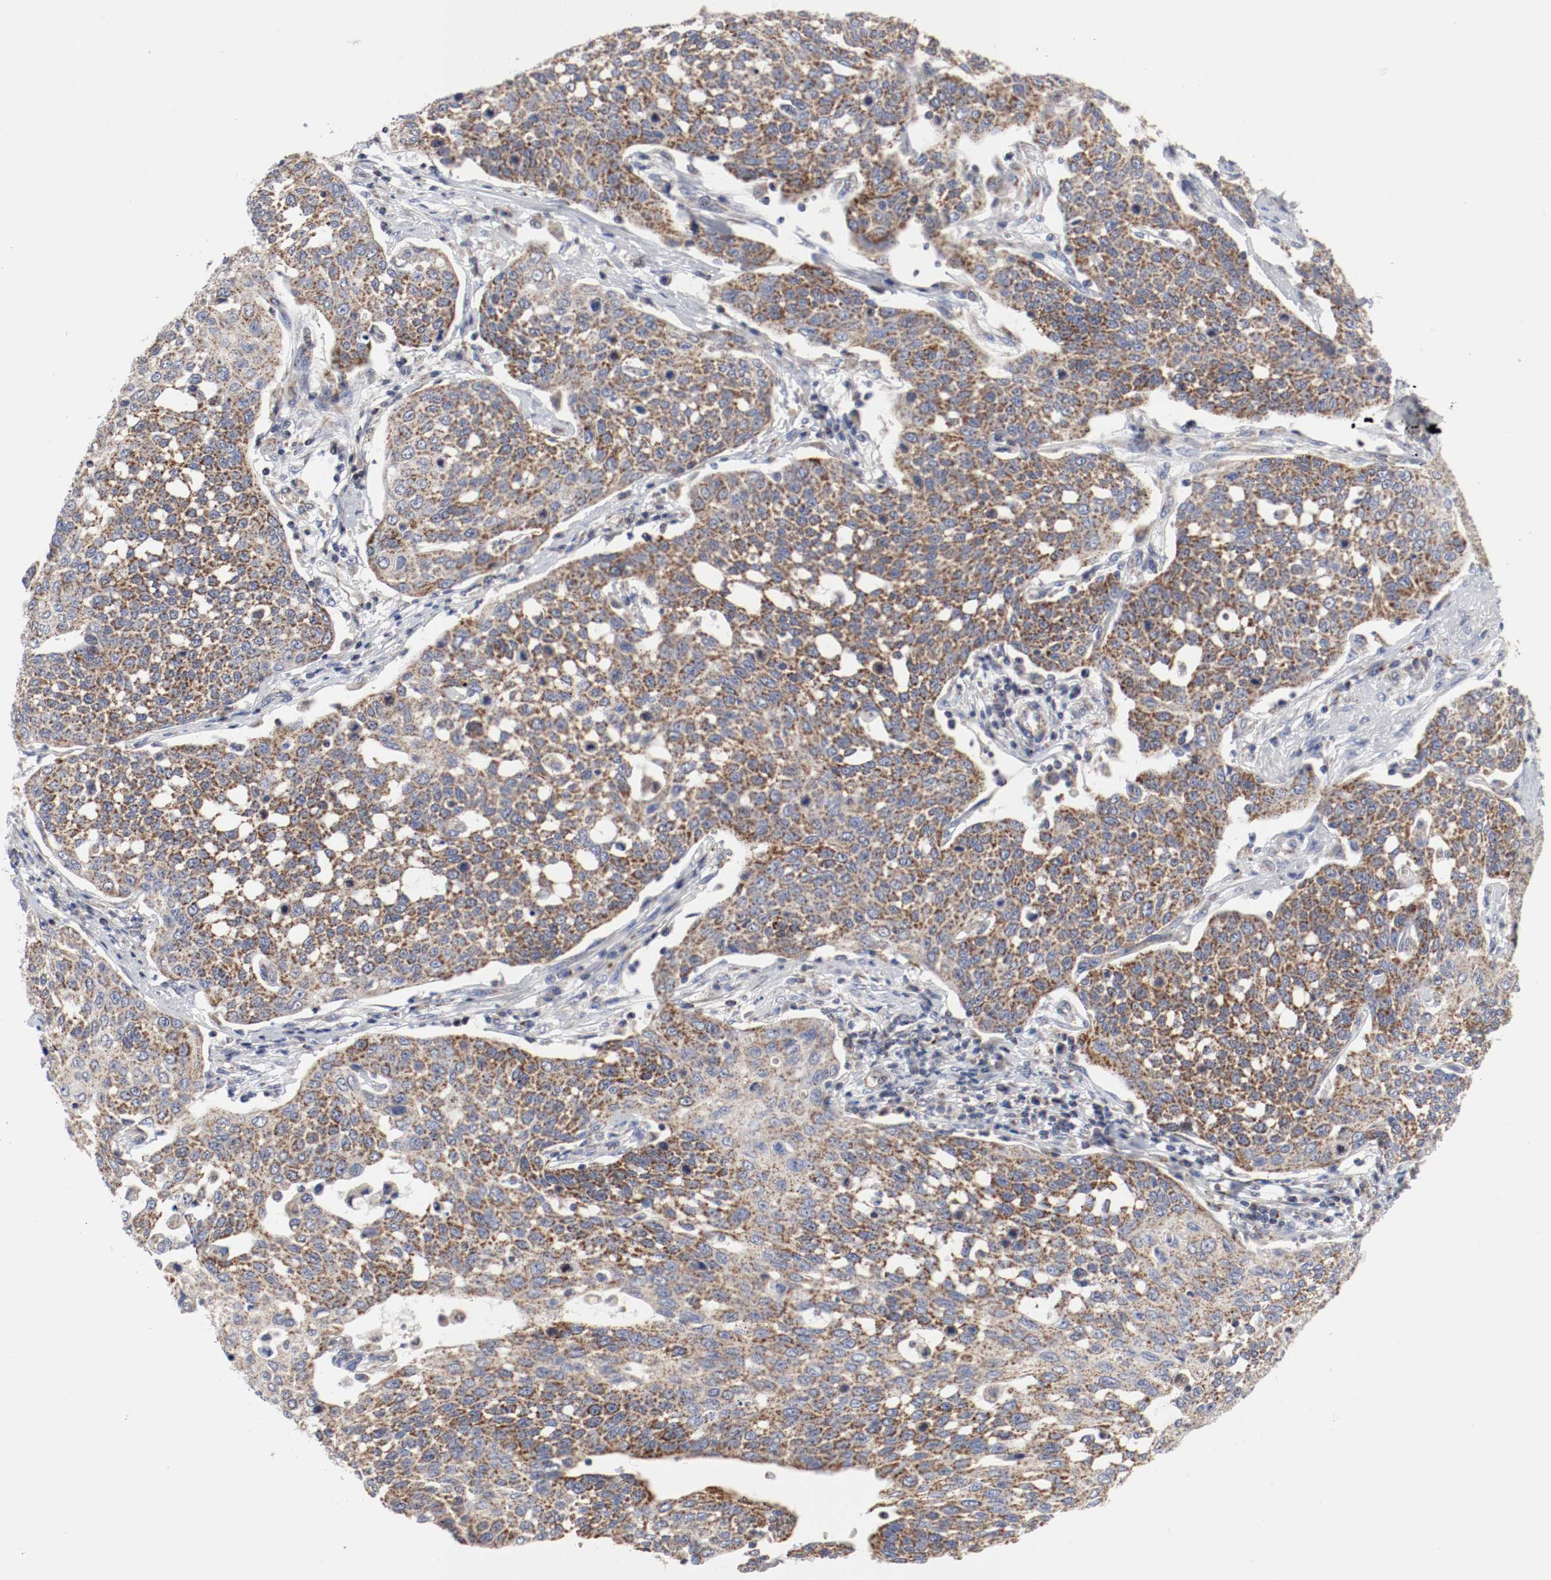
{"staining": {"intensity": "strong", "quantity": ">75%", "location": "cytoplasmic/membranous"}, "tissue": "cervical cancer", "cell_type": "Tumor cells", "image_type": "cancer", "snomed": [{"axis": "morphology", "description": "Squamous cell carcinoma, NOS"}, {"axis": "topography", "description": "Cervix"}], "caption": "Human cervical cancer stained with a brown dye displays strong cytoplasmic/membranous positive expression in approximately >75% of tumor cells.", "gene": "AFG3L2", "patient": {"sex": "female", "age": 34}}